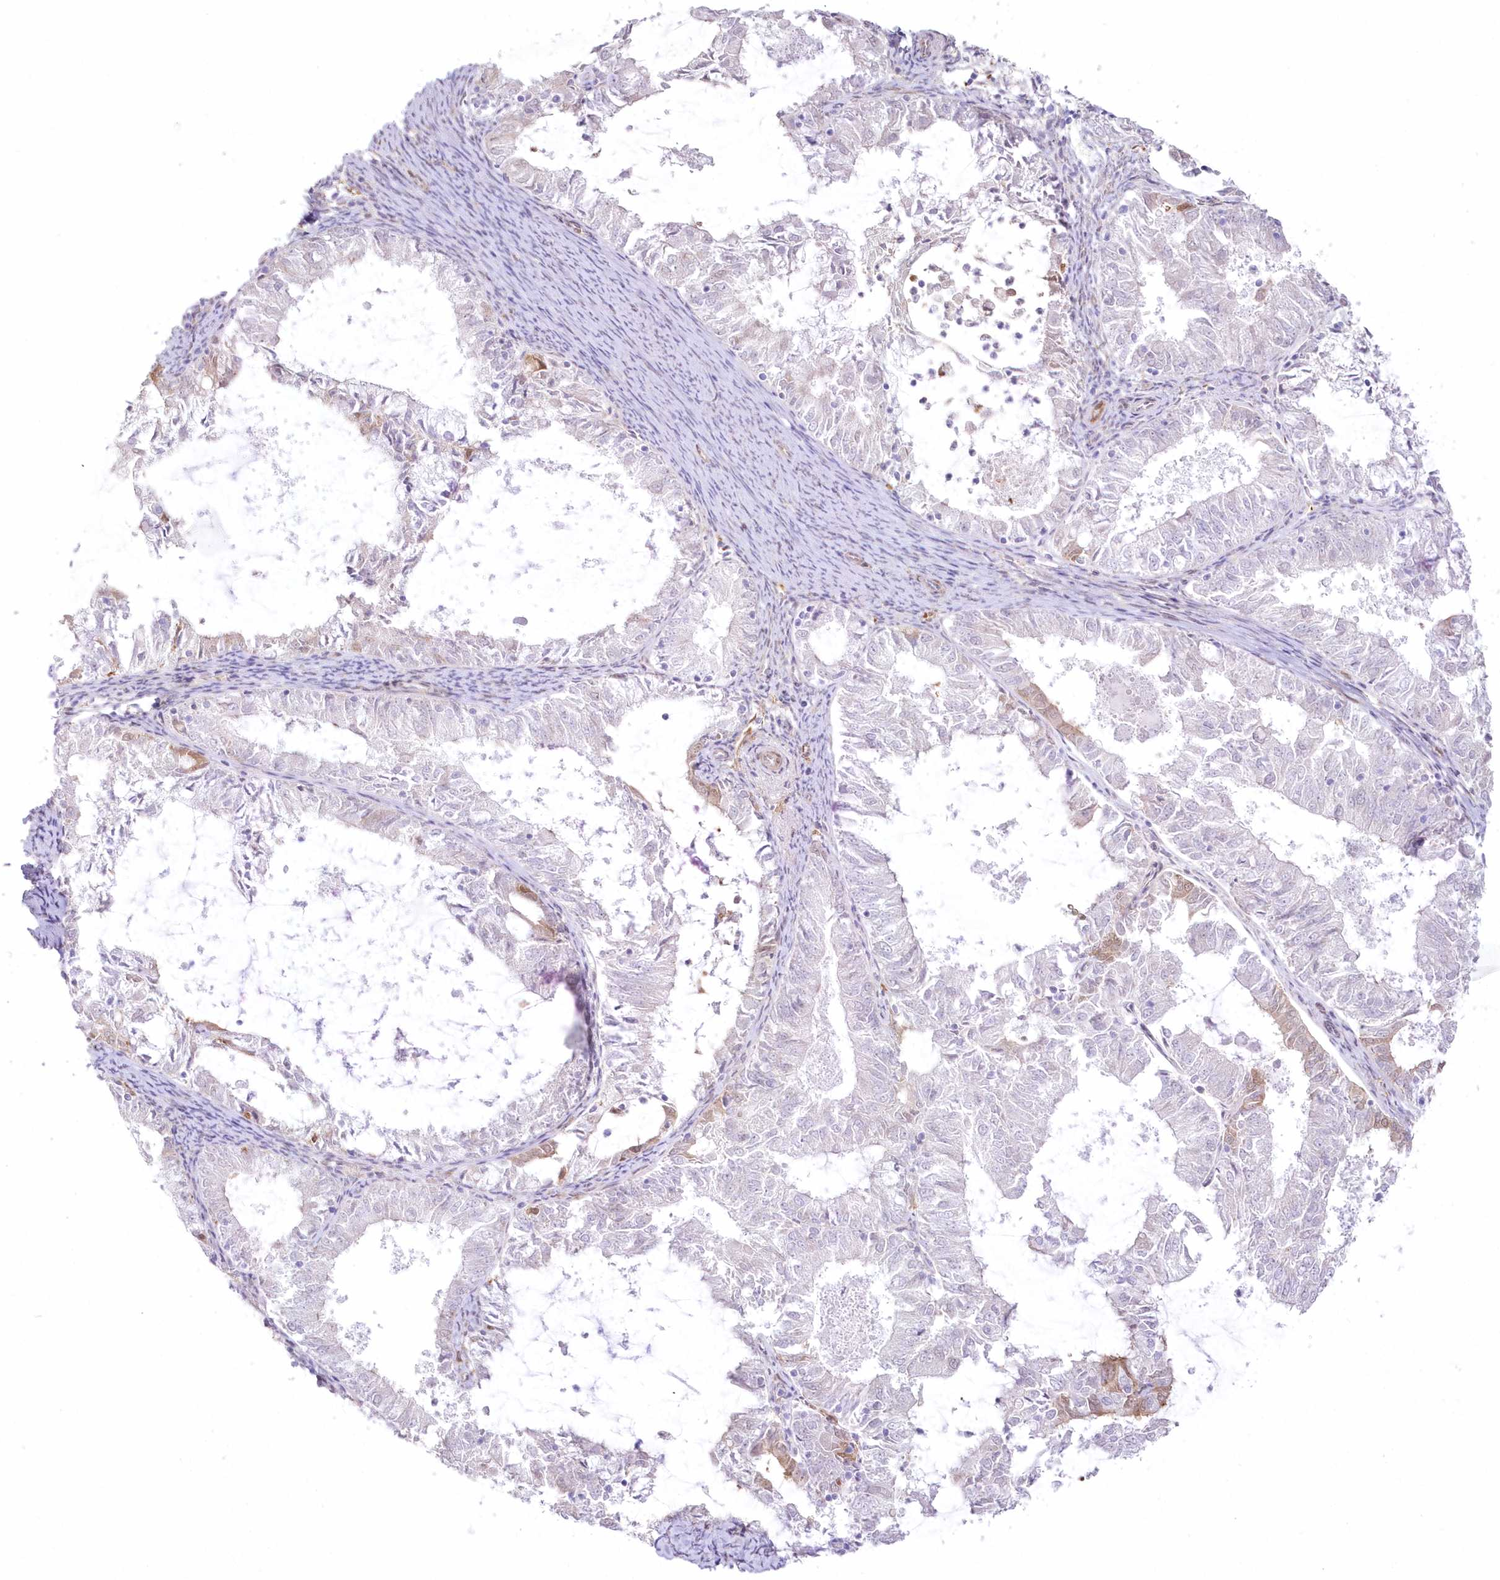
{"staining": {"intensity": "weak", "quantity": "<25%", "location": "cytoplasmic/membranous"}, "tissue": "endometrial cancer", "cell_type": "Tumor cells", "image_type": "cancer", "snomed": [{"axis": "morphology", "description": "Adenocarcinoma, NOS"}, {"axis": "topography", "description": "Endometrium"}], "caption": "This is an immunohistochemistry image of endometrial adenocarcinoma. There is no positivity in tumor cells.", "gene": "SH3PXD2B", "patient": {"sex": "female", "age": 57}}